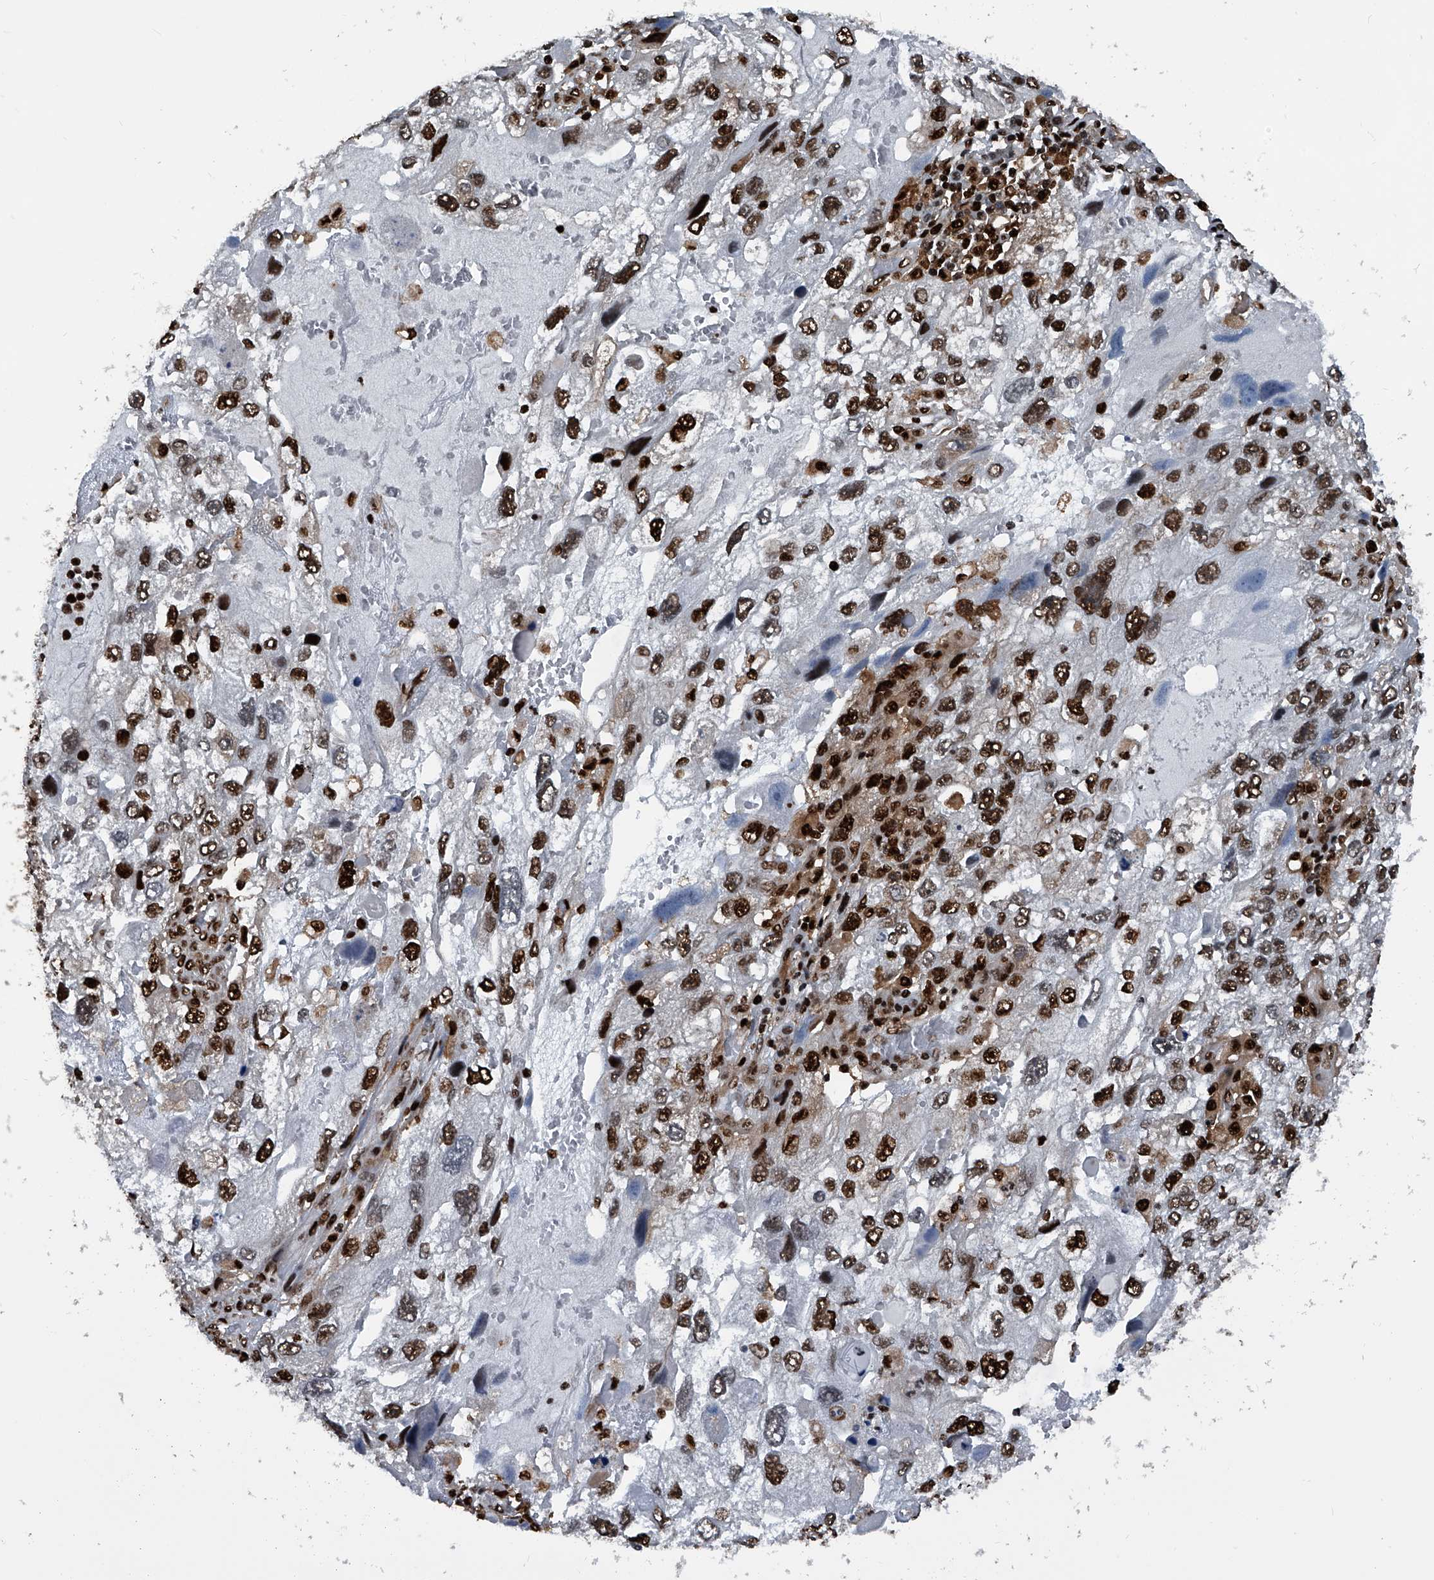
{"staining": {"intensity": "strong", "quantity": "25%-75%", "location": "nuclear"}, "tissue": "endometrial cancer", "cell_type": "Tumor cells", "image_type": "cancer", "snomed": [{"axis": "morphology", "description": "Adenocarcinoma, NOS"}, {"axis": "topography", "description": "Endometrium"}], "caption": "A micrograph showing strong nuclear expression in about 25%-75% of tumor cells in endometrial cancer (adenocarcinoma), as visualized by brown immunohistochemical staining.", "gene": "FKBP5", "patient": {"sex": "female", "age": 49}}